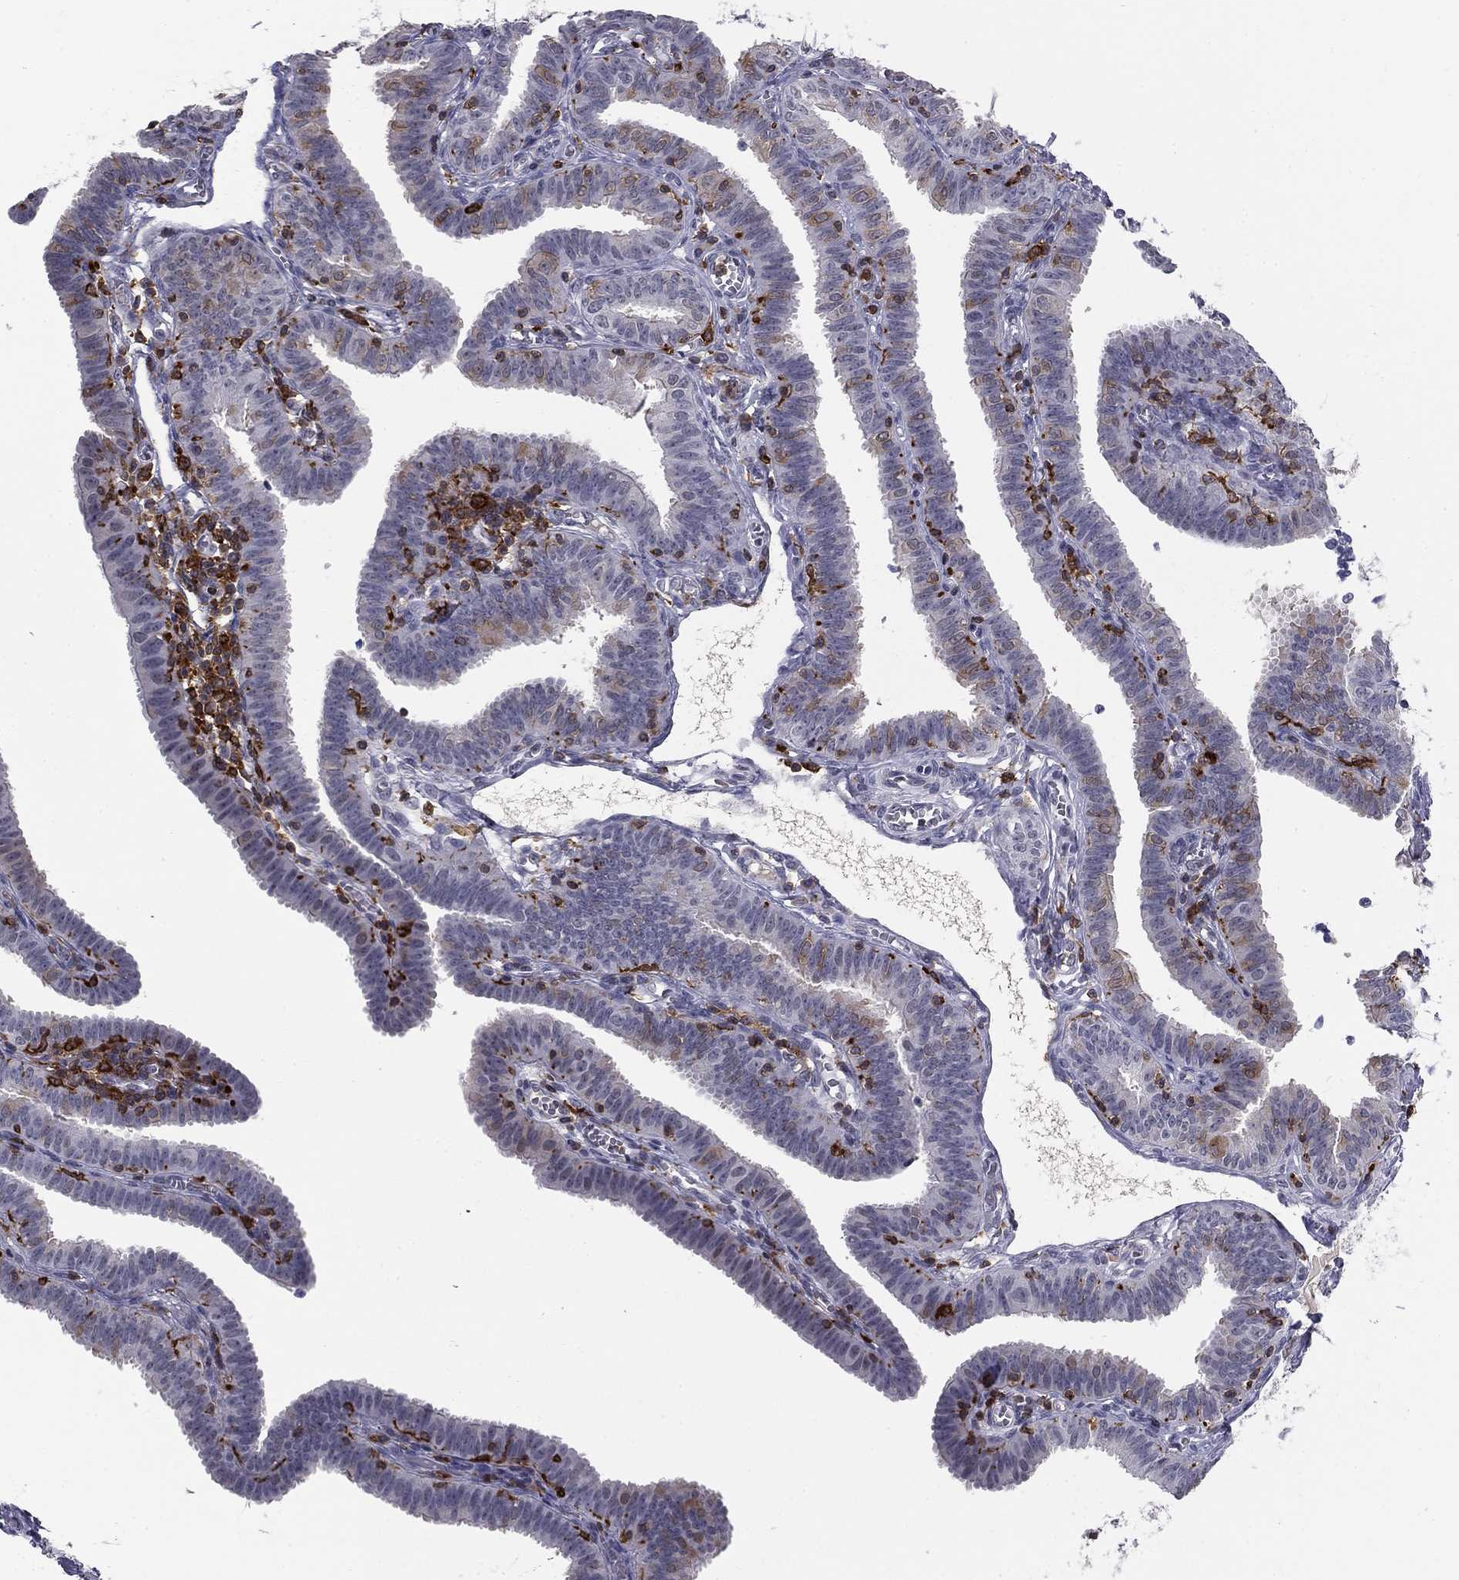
{"staining": {"intensity": "negative", "quantity": "none", "location": "none"}, "tissue": "fallopian tube", "cell_type": "Glandular cells", "image_type": "normal", "snomed": [{"axis": "morphology", "description": "Normal tissue, NOS"}, {"axis": "topography", "description": "Fallopian tube"}], "caption": "This is a photomicrograph of immunohistochemistry staining of normal fallopian tube, which shows no expression in glandular cells. (DAB IHC visualized using brightfield microscopy, high magnification).", "gene": "PLCB2", "patient": {"sex": "female", "age": 25}}